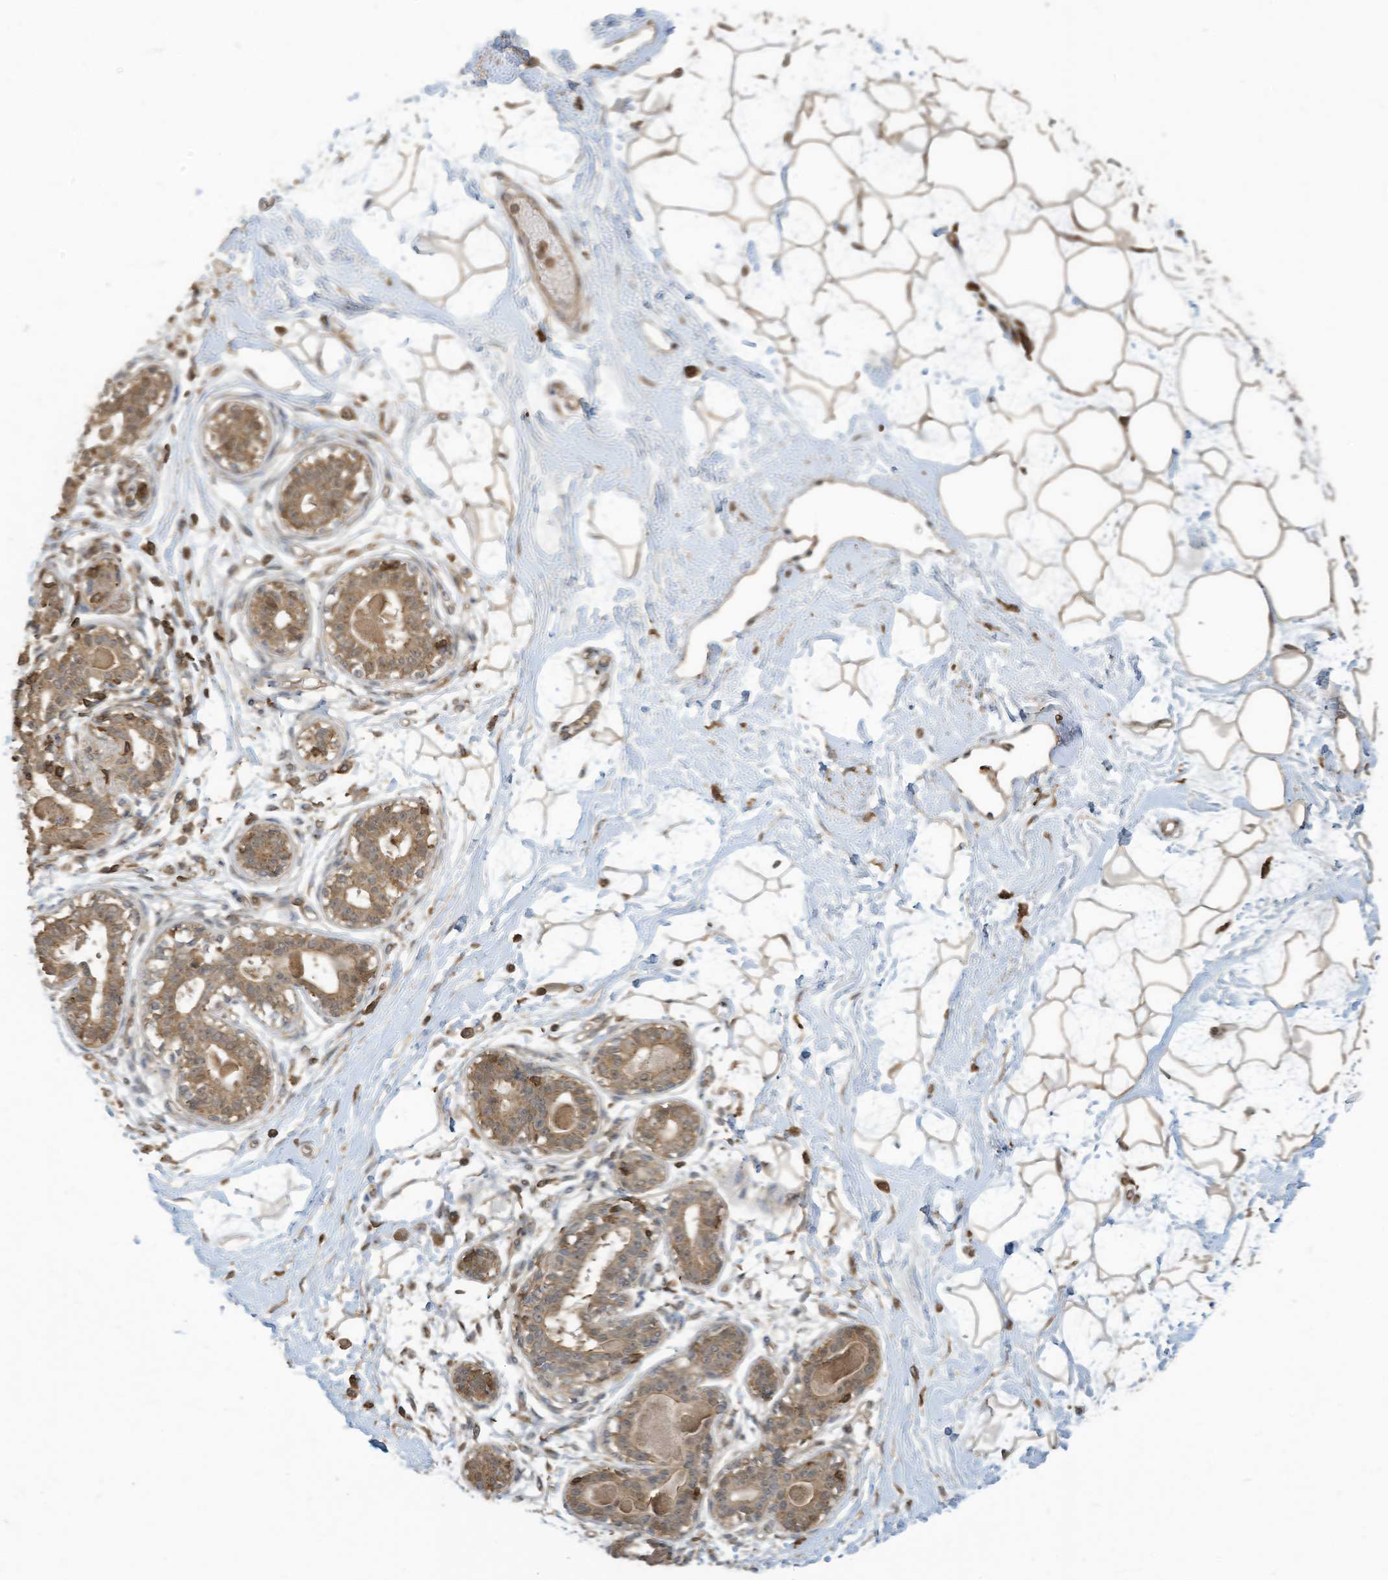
{"staining": {"intensity": "moderate", "quantity": ">75%", "location": "cytoplasmic/membranous"}, "tissue": "breast", "cell_type": "Adipocytes", "image_type": "normal", "snomed": [{"axis": "morphology", "description": "Normal tissue, NOS"}, {"axis": "topography", "description": "Breast"}], "caption": "A medium amount of moderate cytoplasmic/membranous positivity is appreciated in about >75% of adipocytes in normal breast. The staining is performed using DAB (3,3'-diaminobenzidine) brown chromogen to label protein expression. The nuclei are counter-stained blue using hematoxylin.", "gene": "COX10", "patient": {"sex": "female", "age": 45}}